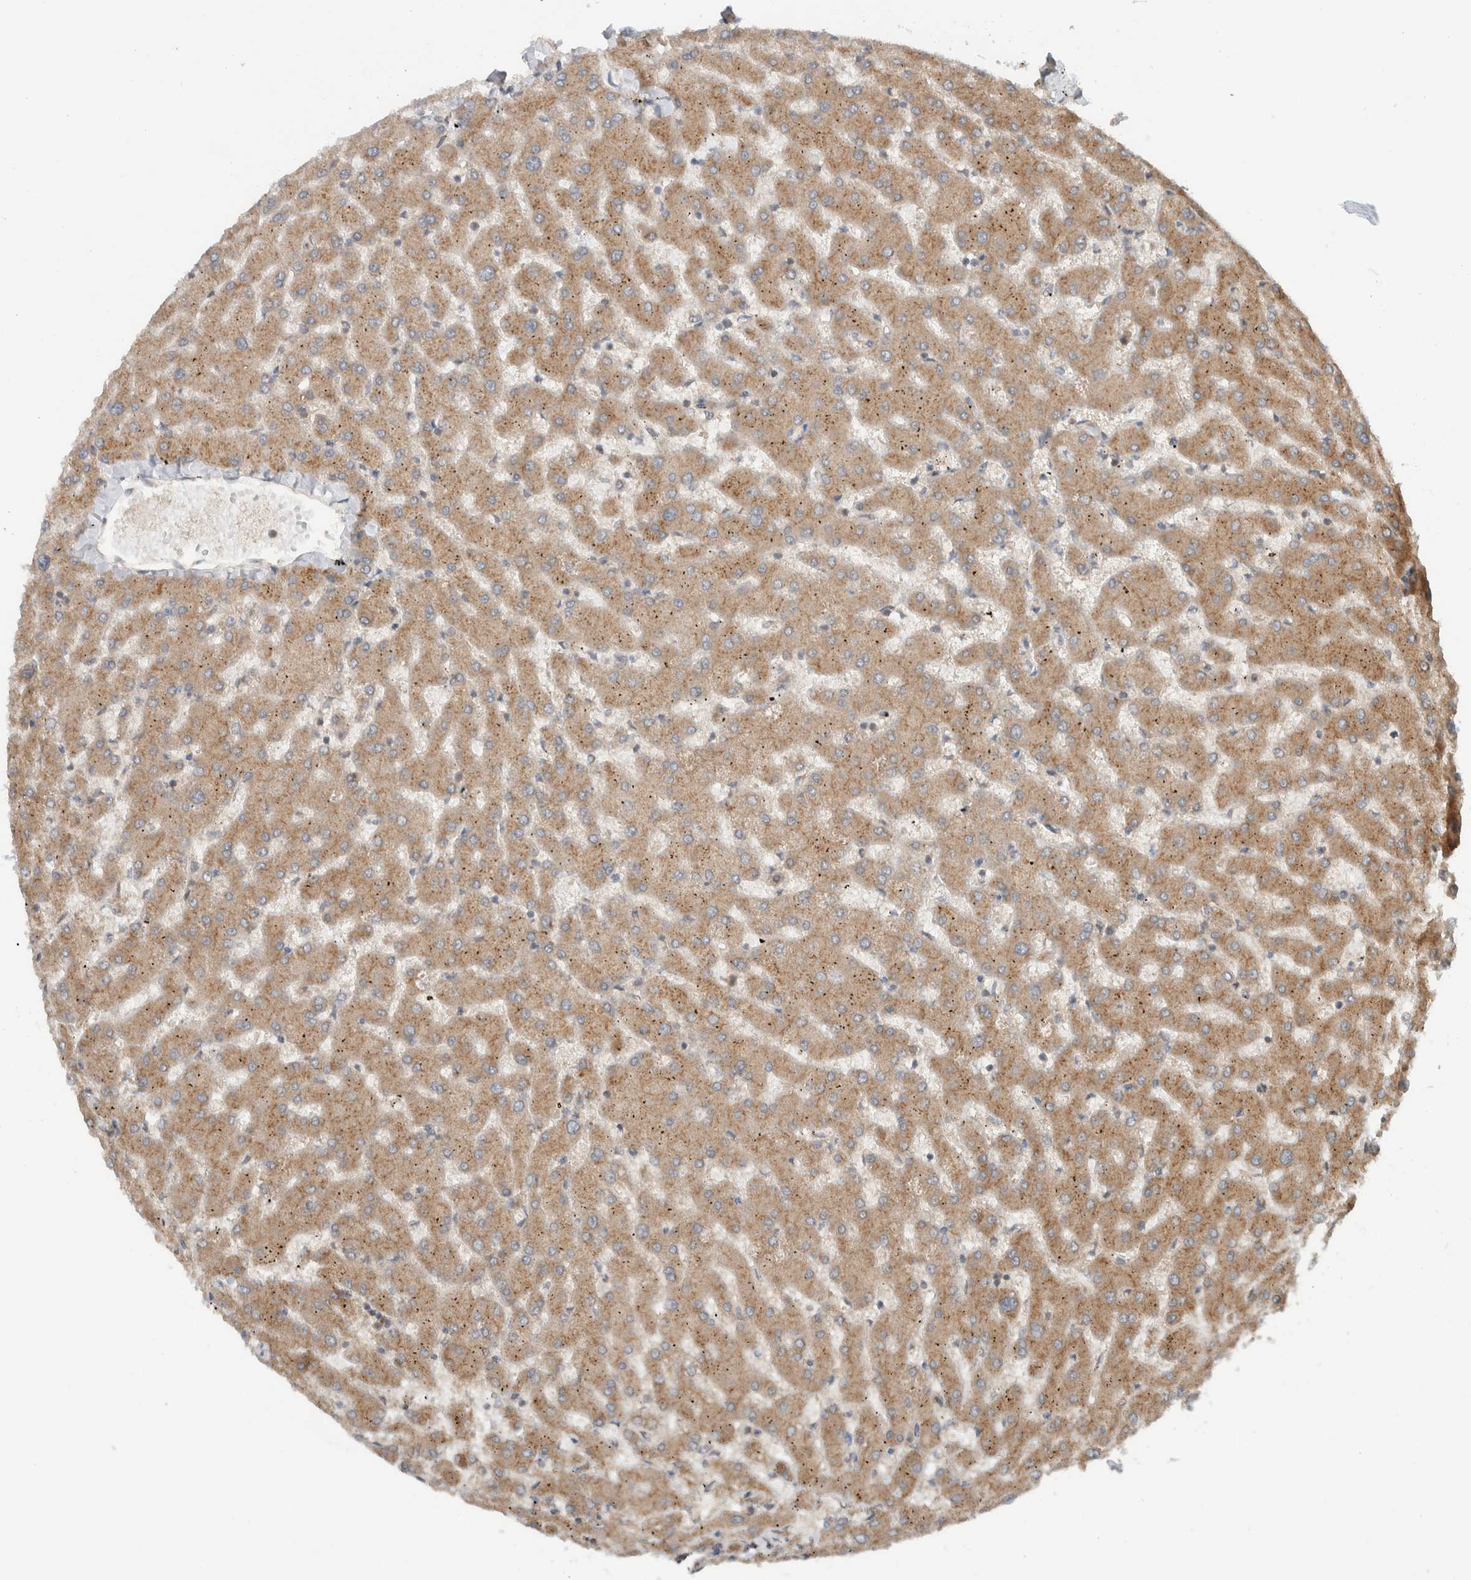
{"staining": {"intensity": "weak", "quantity": ">75%", "location": "cytoplasmic/membranous"}, "tissue": "liver", "cell_type": "Cholangiocytes", "image_type": "normal", "snomed": [{"axis": "morphology", "description": "Normal tissue, NOS"}, {"axis": "topography", "description": "Liver"}], "caption": "A low amount of weak cytoplasmic/membranous positivity is appreciated in about >75% of cholangiocytes in normal liver. (DAB (3,3'-diaminobenzidine) IHC, brown staining for protein, blue staining for nuclei).", "gene": "KLHL6", "patient": {"sex": "female", "age": 63}}